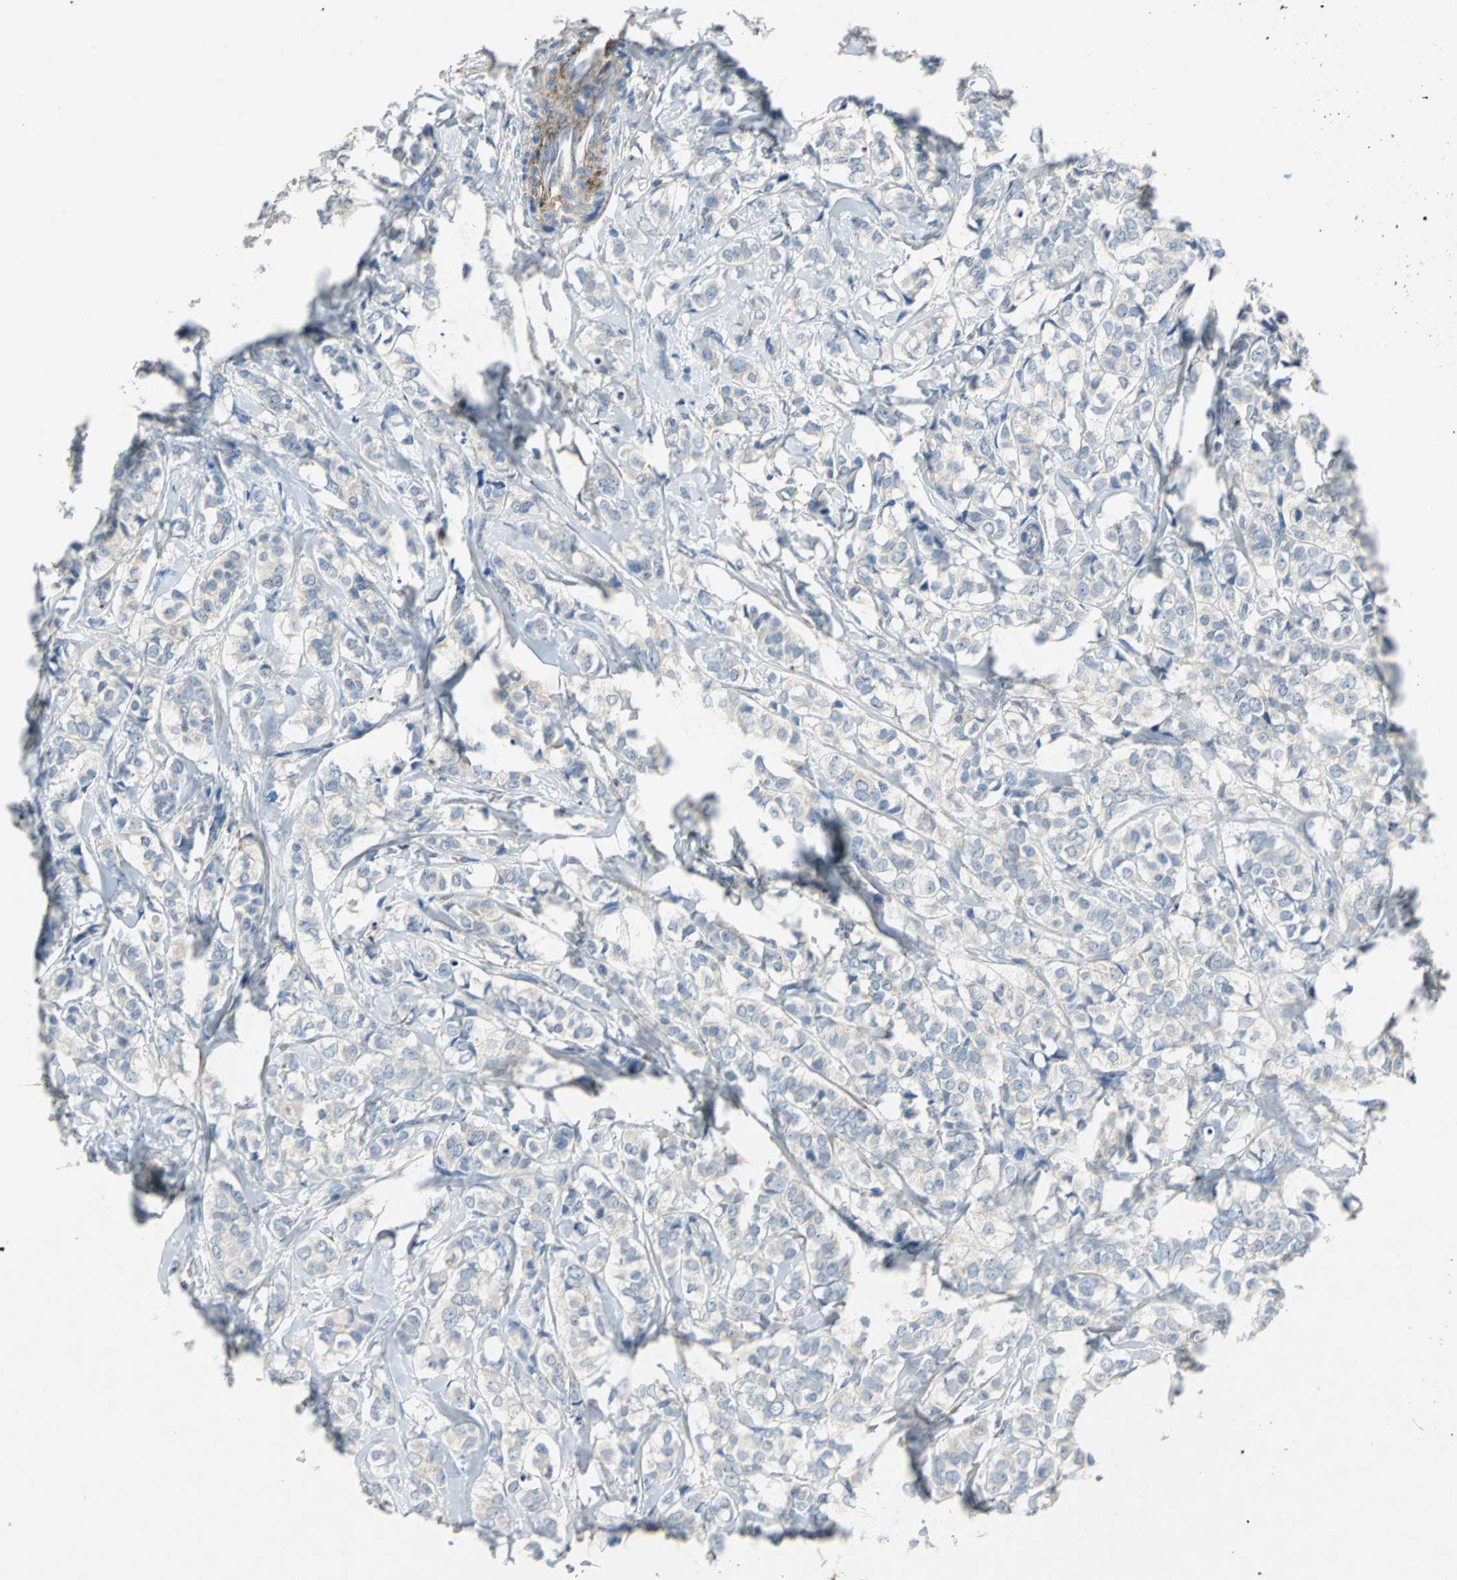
{"staining": {"intensity": "negative", "quantity": "none", "location": "none"}, "tissue": "breast cancer", "cell_type": "Tumor cells", "image_type": "cancer", "snomed": [{"axis": "morphology", "description": "Lobular carcinoma"}, {"axis": "topography", "description": "Breast"}], "caption": "DAB immunohistochemical staining of human breast lobular carcinoma reveals no significant positivity in tumor cells.", "gene": "EFNB3", "patient": {"sex": "female", "age": 60}}